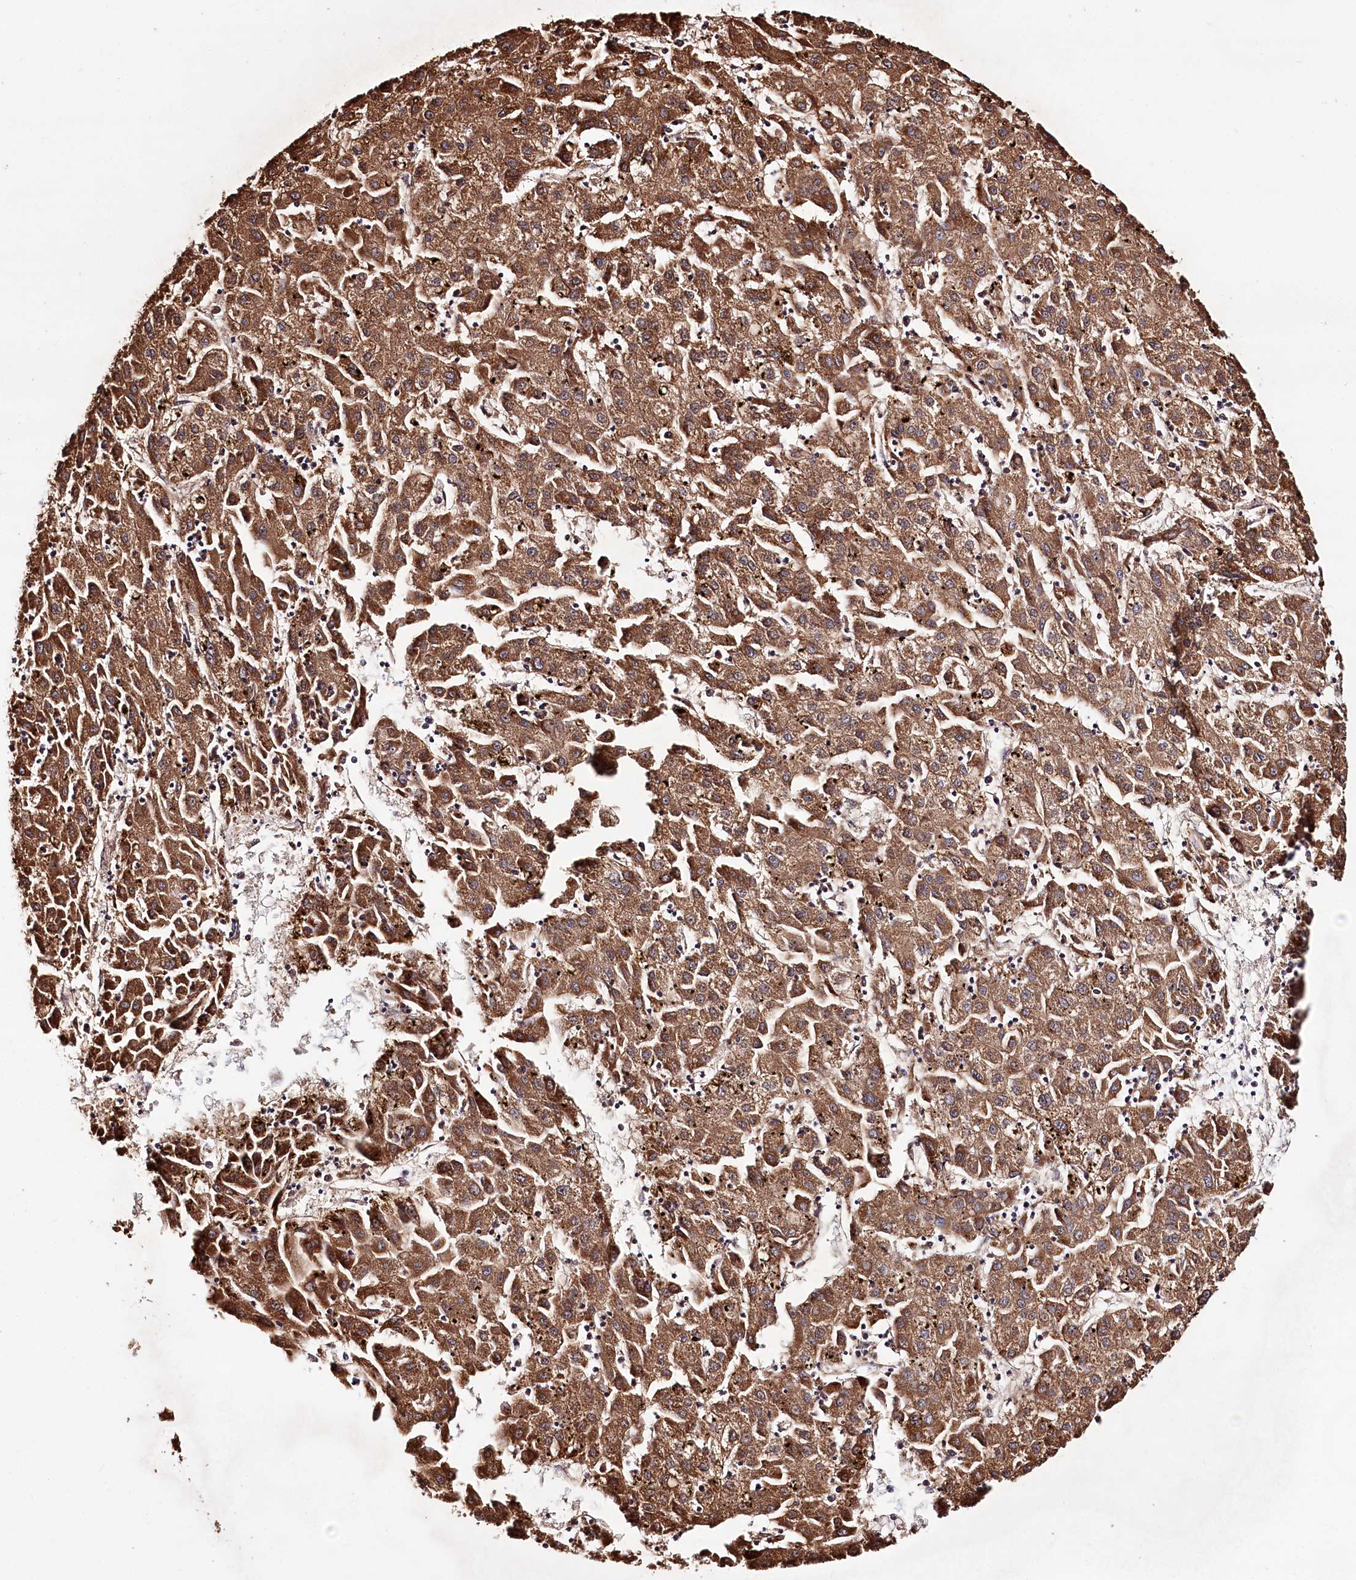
{"staining": {"intensity": "strong", "quantity": ">75%", "location": "cytoplasmic/membranous"}, "tissue": "liver cancer", "cell_type": "Tumor cells", "image_type": "cancer", "snomed": [{"axis": "morphology", "description": "Carcinoma, Hepatocellular, NOS"}, {"axis": "topography", "description": "Liver"}], "caption": "There is high levels of strong cytoplasmic/membranous staining in tumor cells of liver cancer (hepatocellular carcinoma), as demonstrated by immunohistochemical staining (brown color).", "gene": "WWC1", "patient": {"sex": "male", "age": 72}}